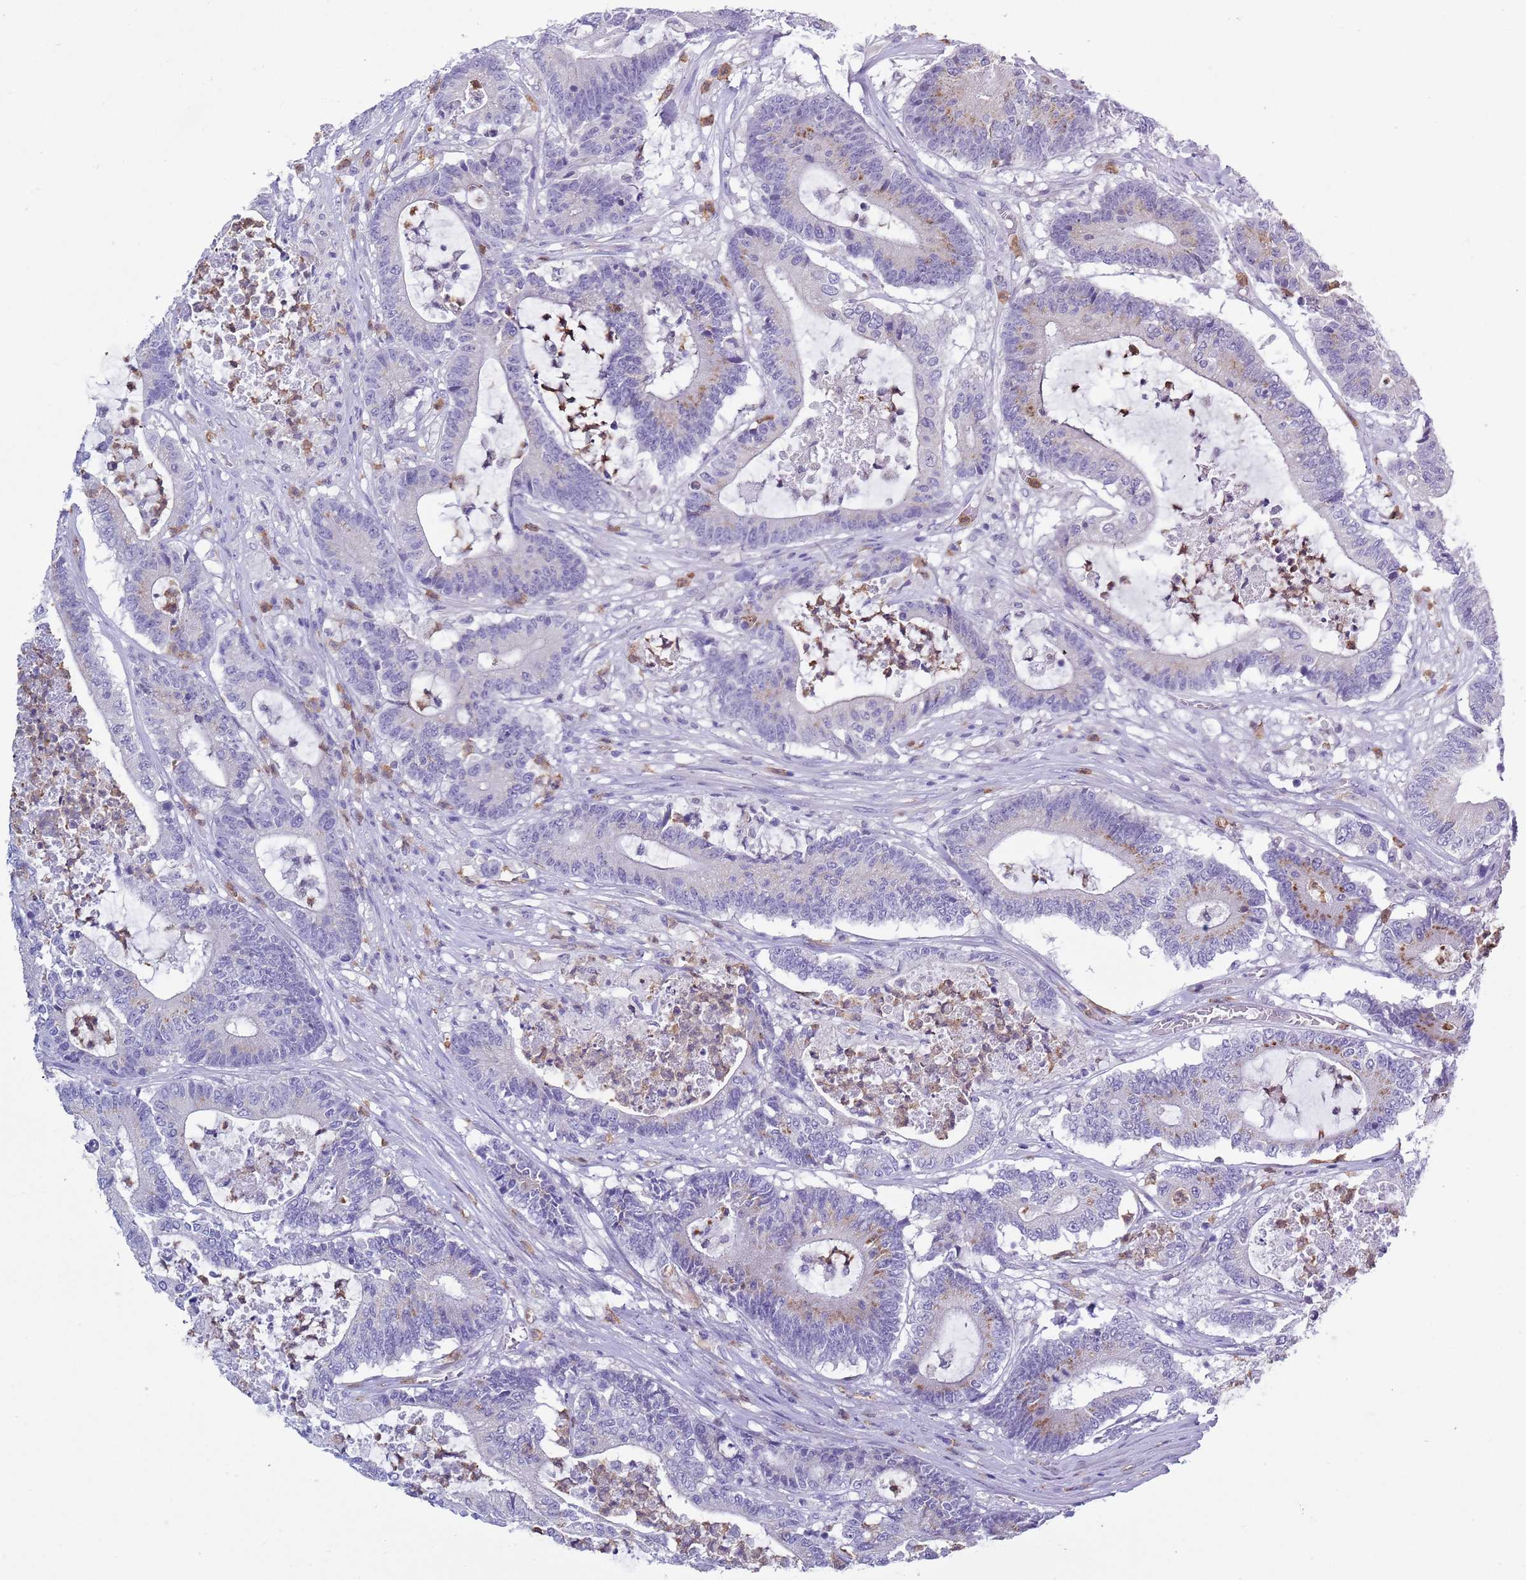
{"staining": {"intensity": "moderate", "quantity": "<25%", "location": "cytoplasmic/membranous"}, "tissue": "colorectal cancer", "cell_type": "Tumor cells", "image_type": "cancer", "snomed": [{"axis": "morphology", "description": "Adenocarcinoma, NOS"}, {"axis": "topography", "description": "Colon"}], "caption": "Protein expression analysis of colorectal adenocarcinoma shows moderate cytoplasmic/membranous positivity in approximately <25% of tumor cells.", "gene": "ZFP2", "patient": {"sex": "female", "age": 84}}